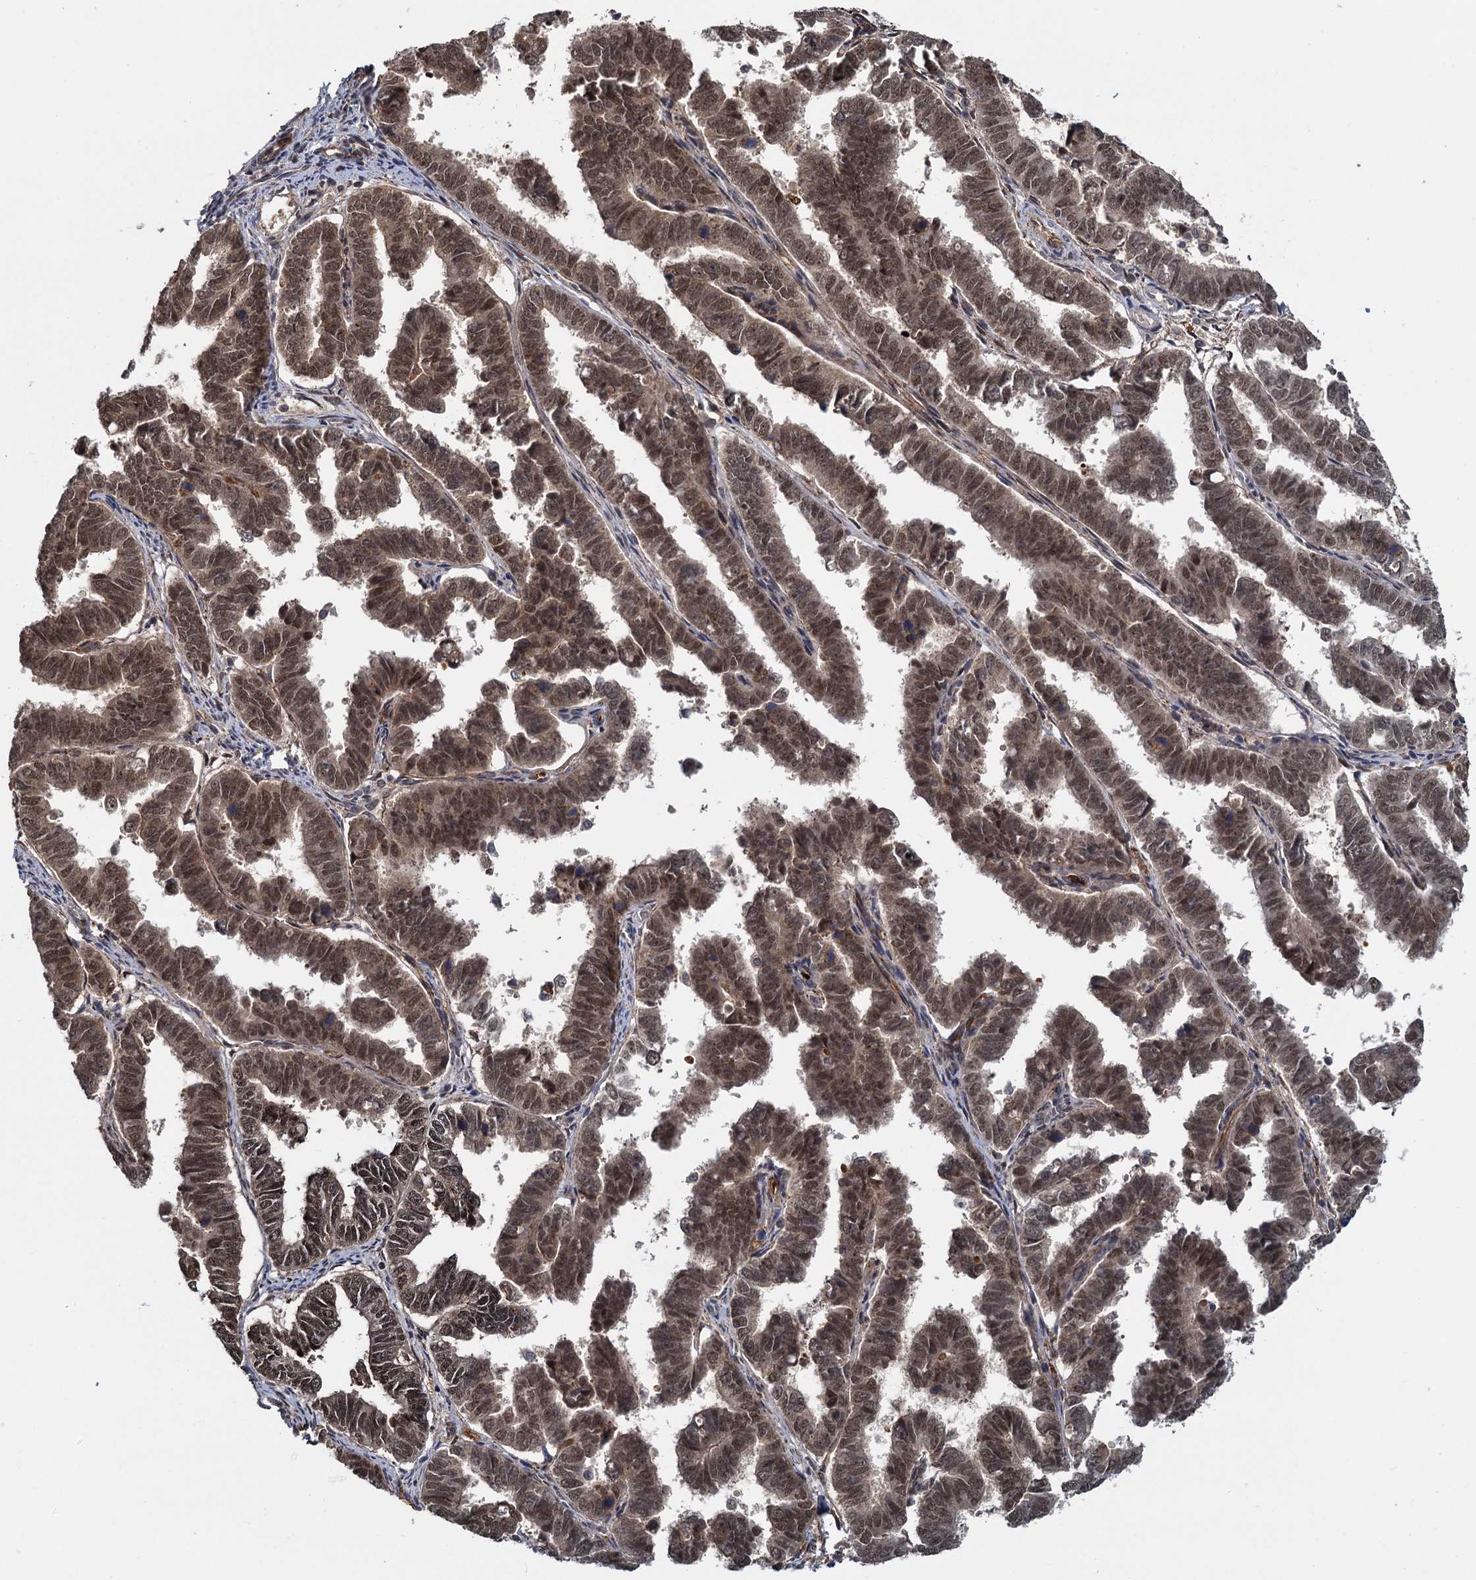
{"staining": {"intensity": "strong", "quantity": ">75%", "location": "nuclear"}, "tissue": "endometrial cancer", "cell_type": "Tumor cells", "image_type": "cancer", "snomed": [{"axis": "morphology", "description": "Adenocarcinoma, NOS"}, {"axis": "topography", "description": "Endometrium"}], "caption": "IHC of human endometrial adenocarcinoma exhibits high levels of strong nuclear staining in about >75% of tumor cells.", "gene": "FANCI", "patient": {"sex": "female", "age": 75}}